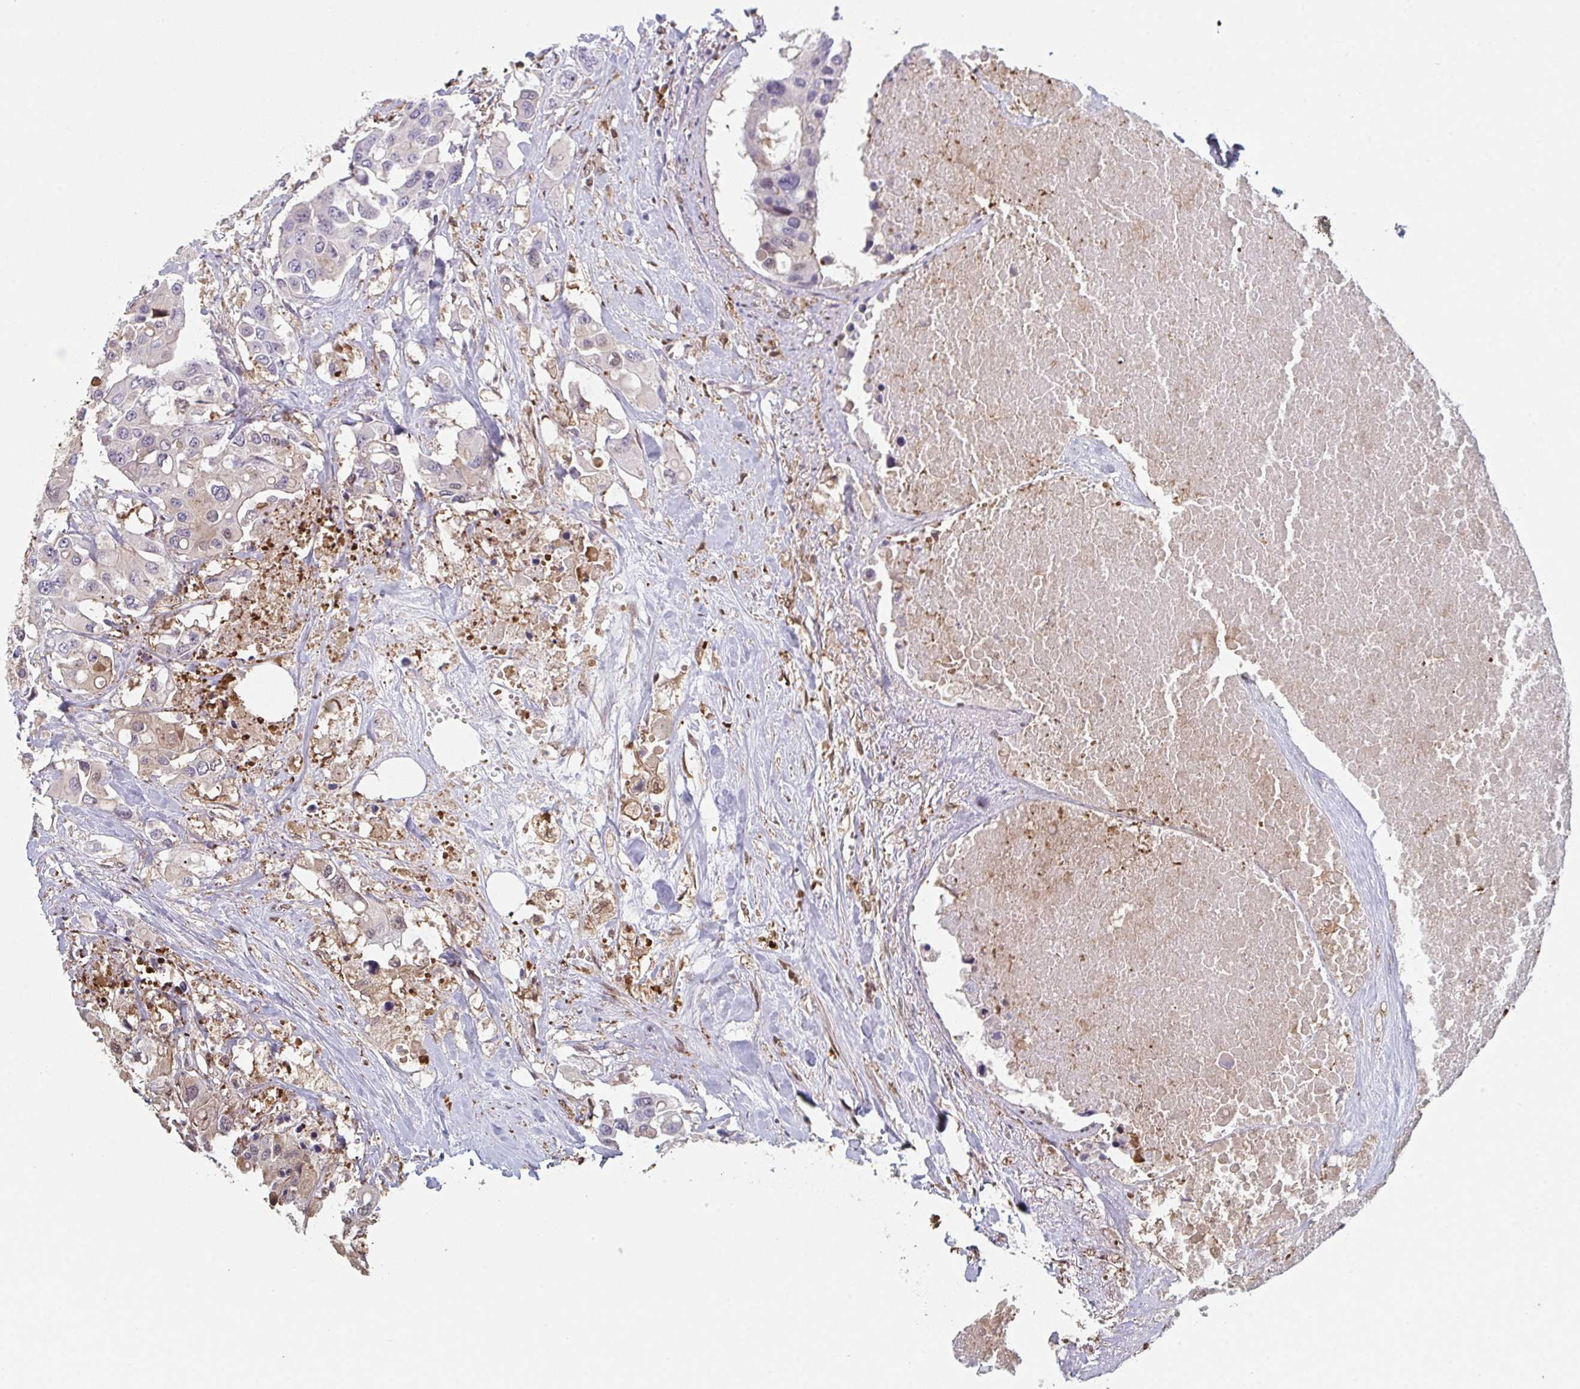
{"staining": {"intensity": "weak", "quantity": "<25%", "location": "cytoplasmic/membranous"}, "tissue": "colorectal cancer", "cell_type": "Tumor cells", "image_type": "cancer", "snomed": [{"axis": "morphology", "description": "Adenocarcinoma, NOS"}, {"axis": "topography", "description": "Colon"}], "caption": "There is no significant staining in tumor cells of adenocarcinoma (colorectal).", "gene": "ACD", "patient": {"sex": "male", "age": 77}}